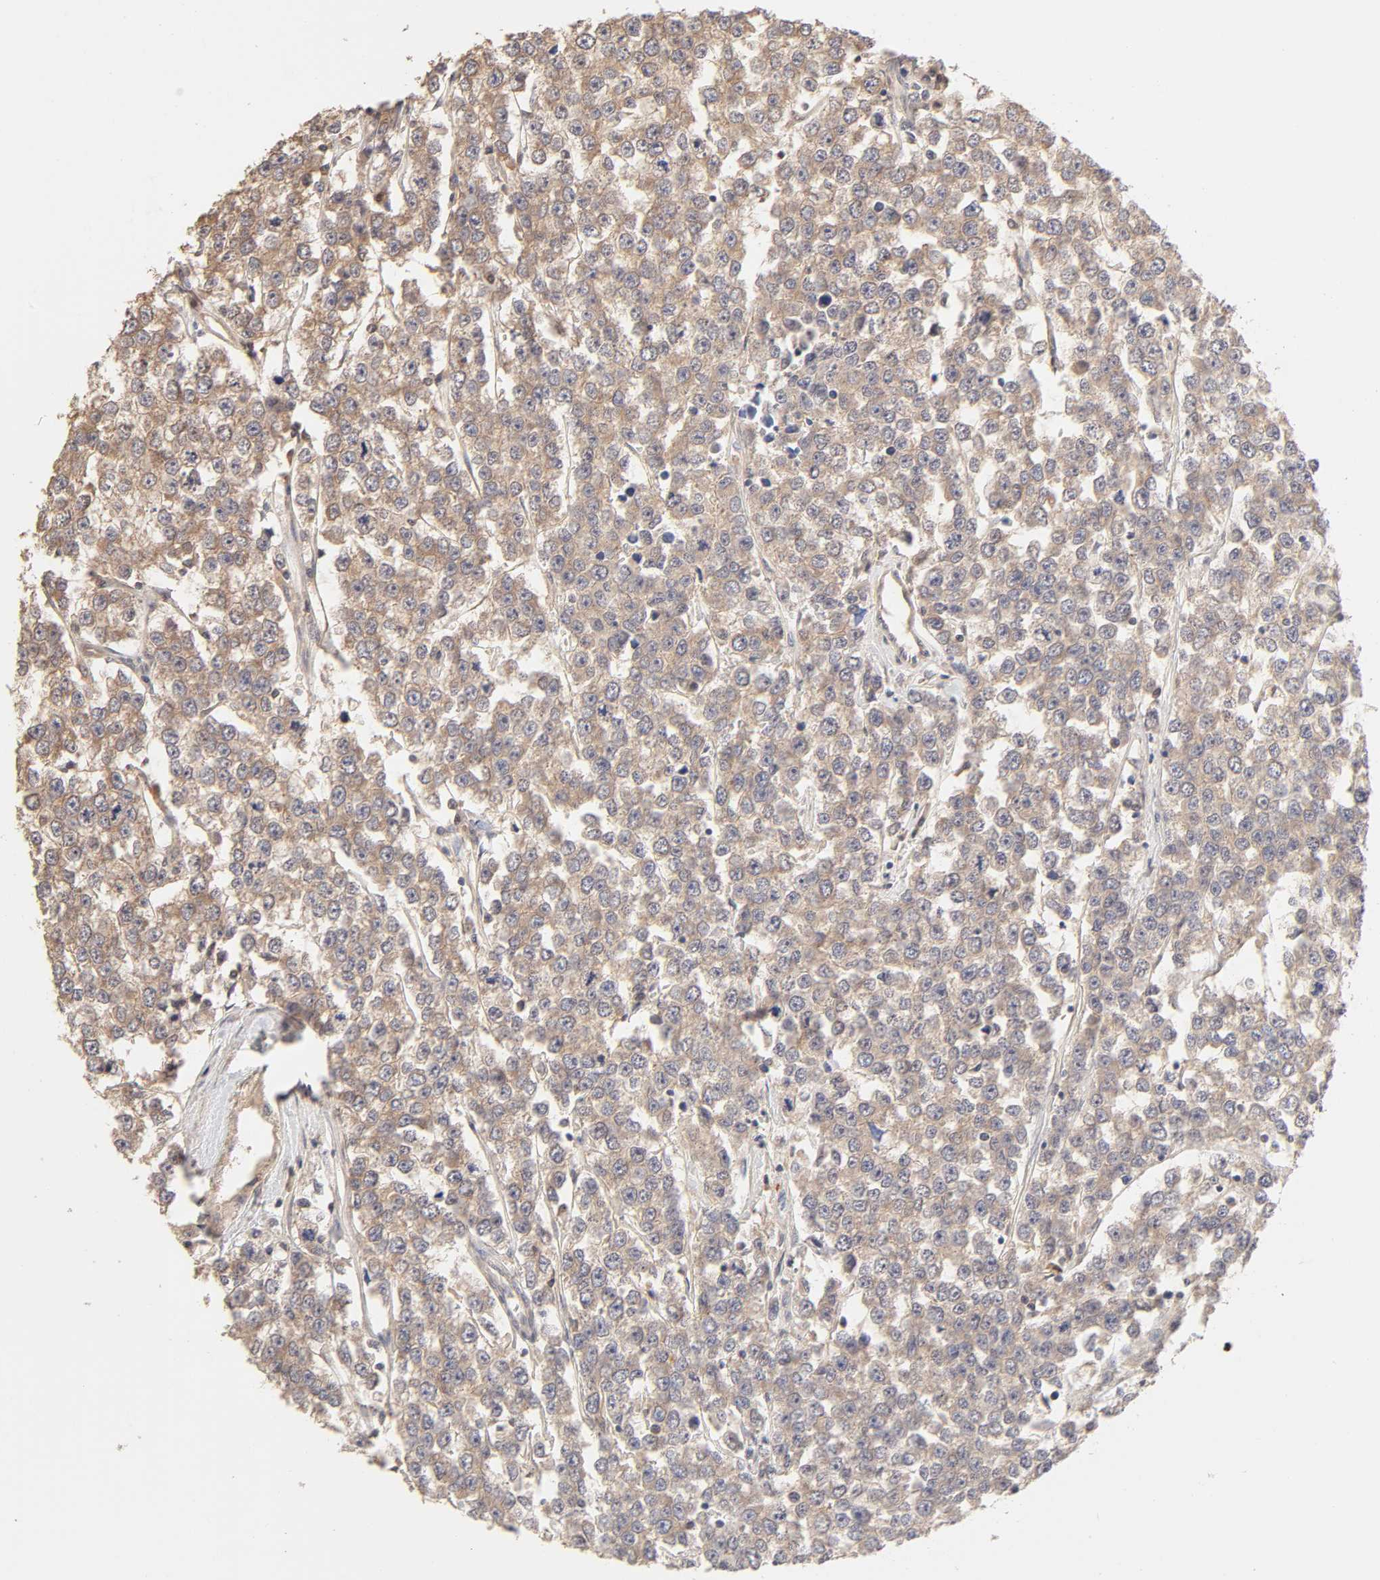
{"staining": {"intensity": "weak", "quantity": "25%-75%", "location": "cytoplasmic/membranous"}, "tissue": "testis cancer", "cell_type": "Tumor cells", "image_type": "cancer", "snomed": [{"axis": "morphology", "description": "Seminoma, NOS"}, {"axis": "morphology", "description": "Carcinoma, Embryonal, NOS"}, {"axis": "topography", "description": "Testis"}], "caption": "Immunohistochemistry (DAB (3,3'-diaminobenzidine)) staining of testis seminoma displays weak cytoplasmic/membranous protein positivity in about 25%-75% of tumor cells.", "gene": "AP1G2", "patient": {"sex": "male", "age": 52}}